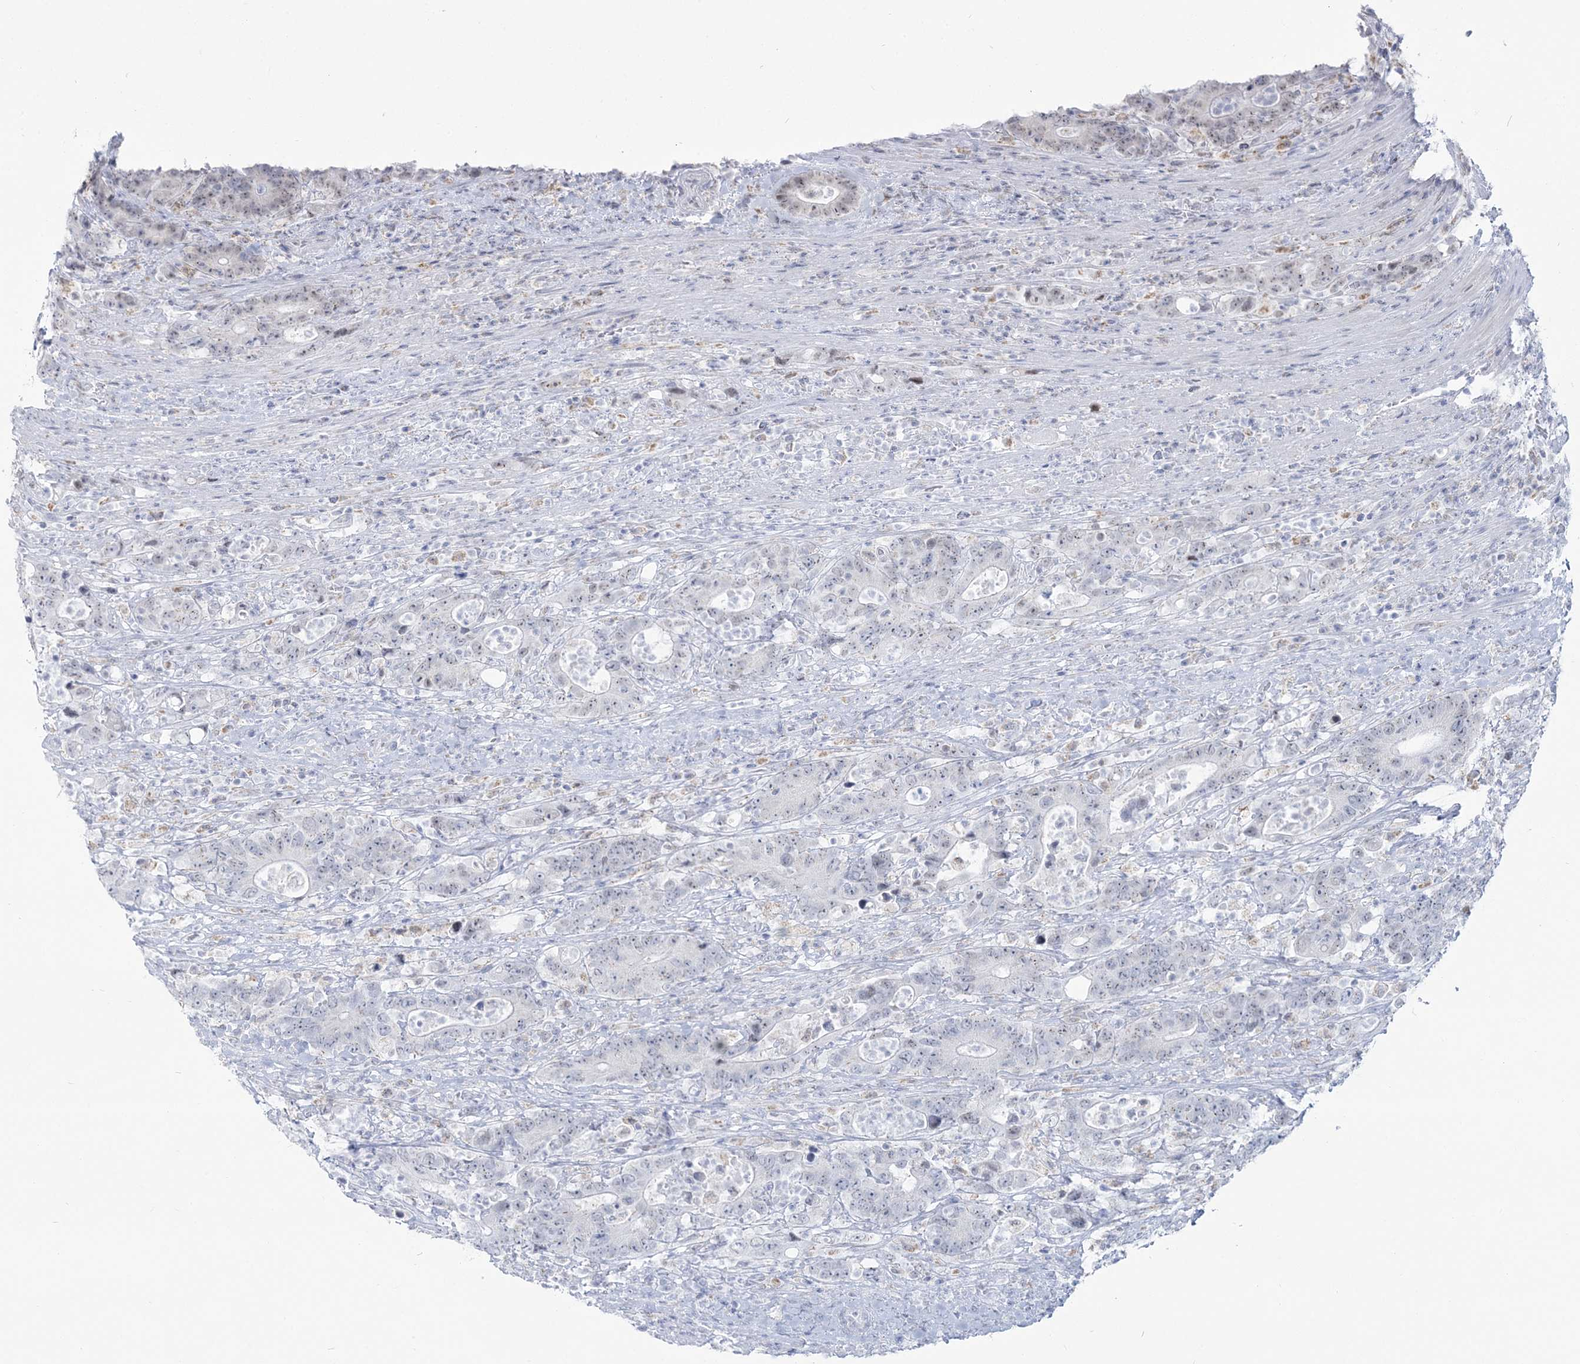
{"staining": {"intensity": "weak", "quantity": "<25%", "location": "nuclear"}, "tissue": "colorectal cancer", "cell_type": "Tumor cells", "image_type": "cancer", "snomed": [{"axis": "morphology", "description": "Adenocarcinoma, NOS"}, {"axis": "topography", "description": "Colon"}], "caption": "Immunohistochemistry image of human adenocarcinoma (colorectal) stained for a protein (brown), which shows no expression in tumor cells.", "gene": "ZNF843", "patient": {"sex": "female", "age": 75}}